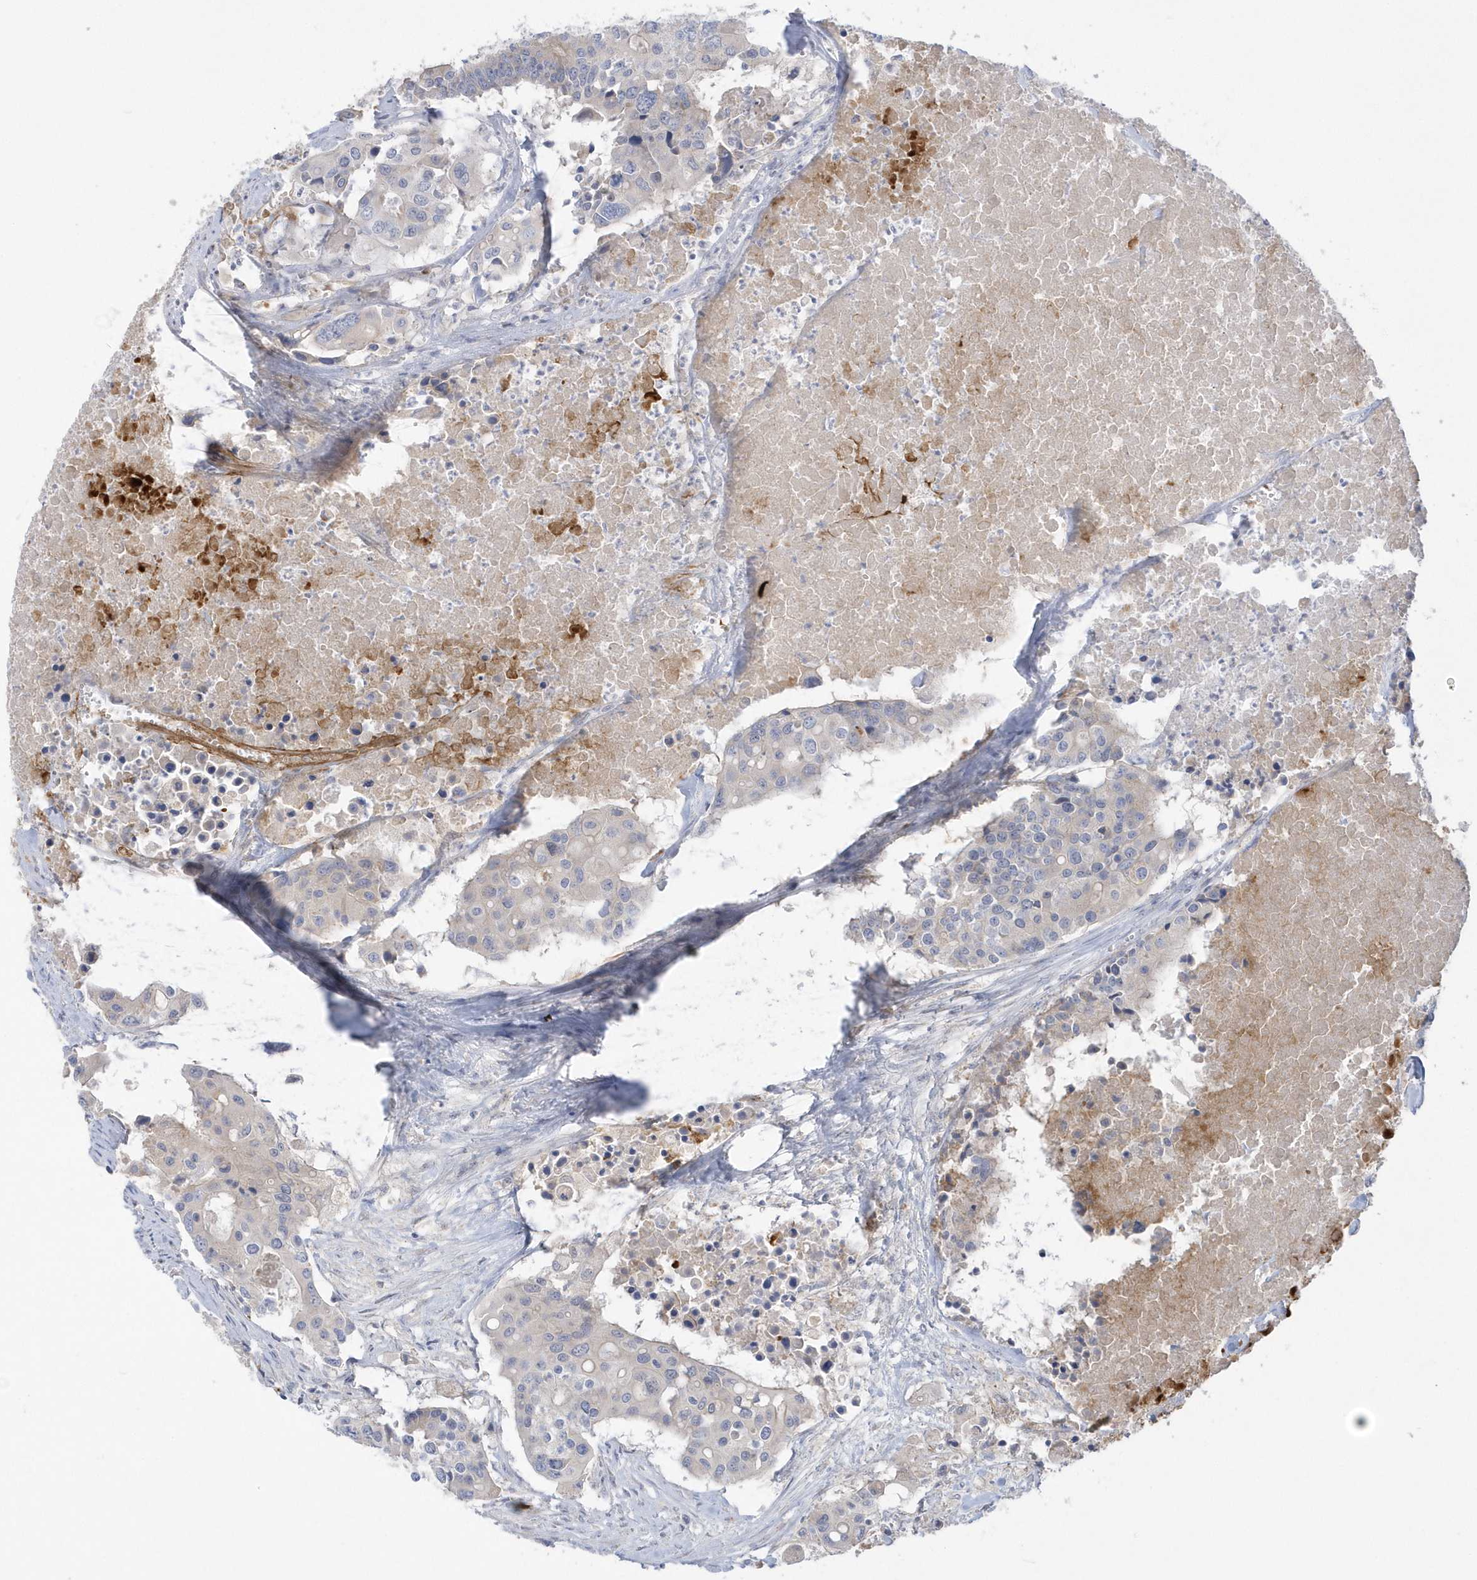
{"staining": {"intensity": "negative", "quantity": "none", "location": "none"}, "tissue": "colorectal cancer", "cell_type": "Tumor cells", "image_type": "cancer", "snomed": [{"axis": "morphology", "description": "Adenocarcinoma, NOS"}, {"axis": "topography", "description": "Colon"}], "caption": "The histopathology image shows no staining of tumor cells in colorectal cancer.", "gene": "SEMA3D", "patient": {"sex": "male", "age": 77}}